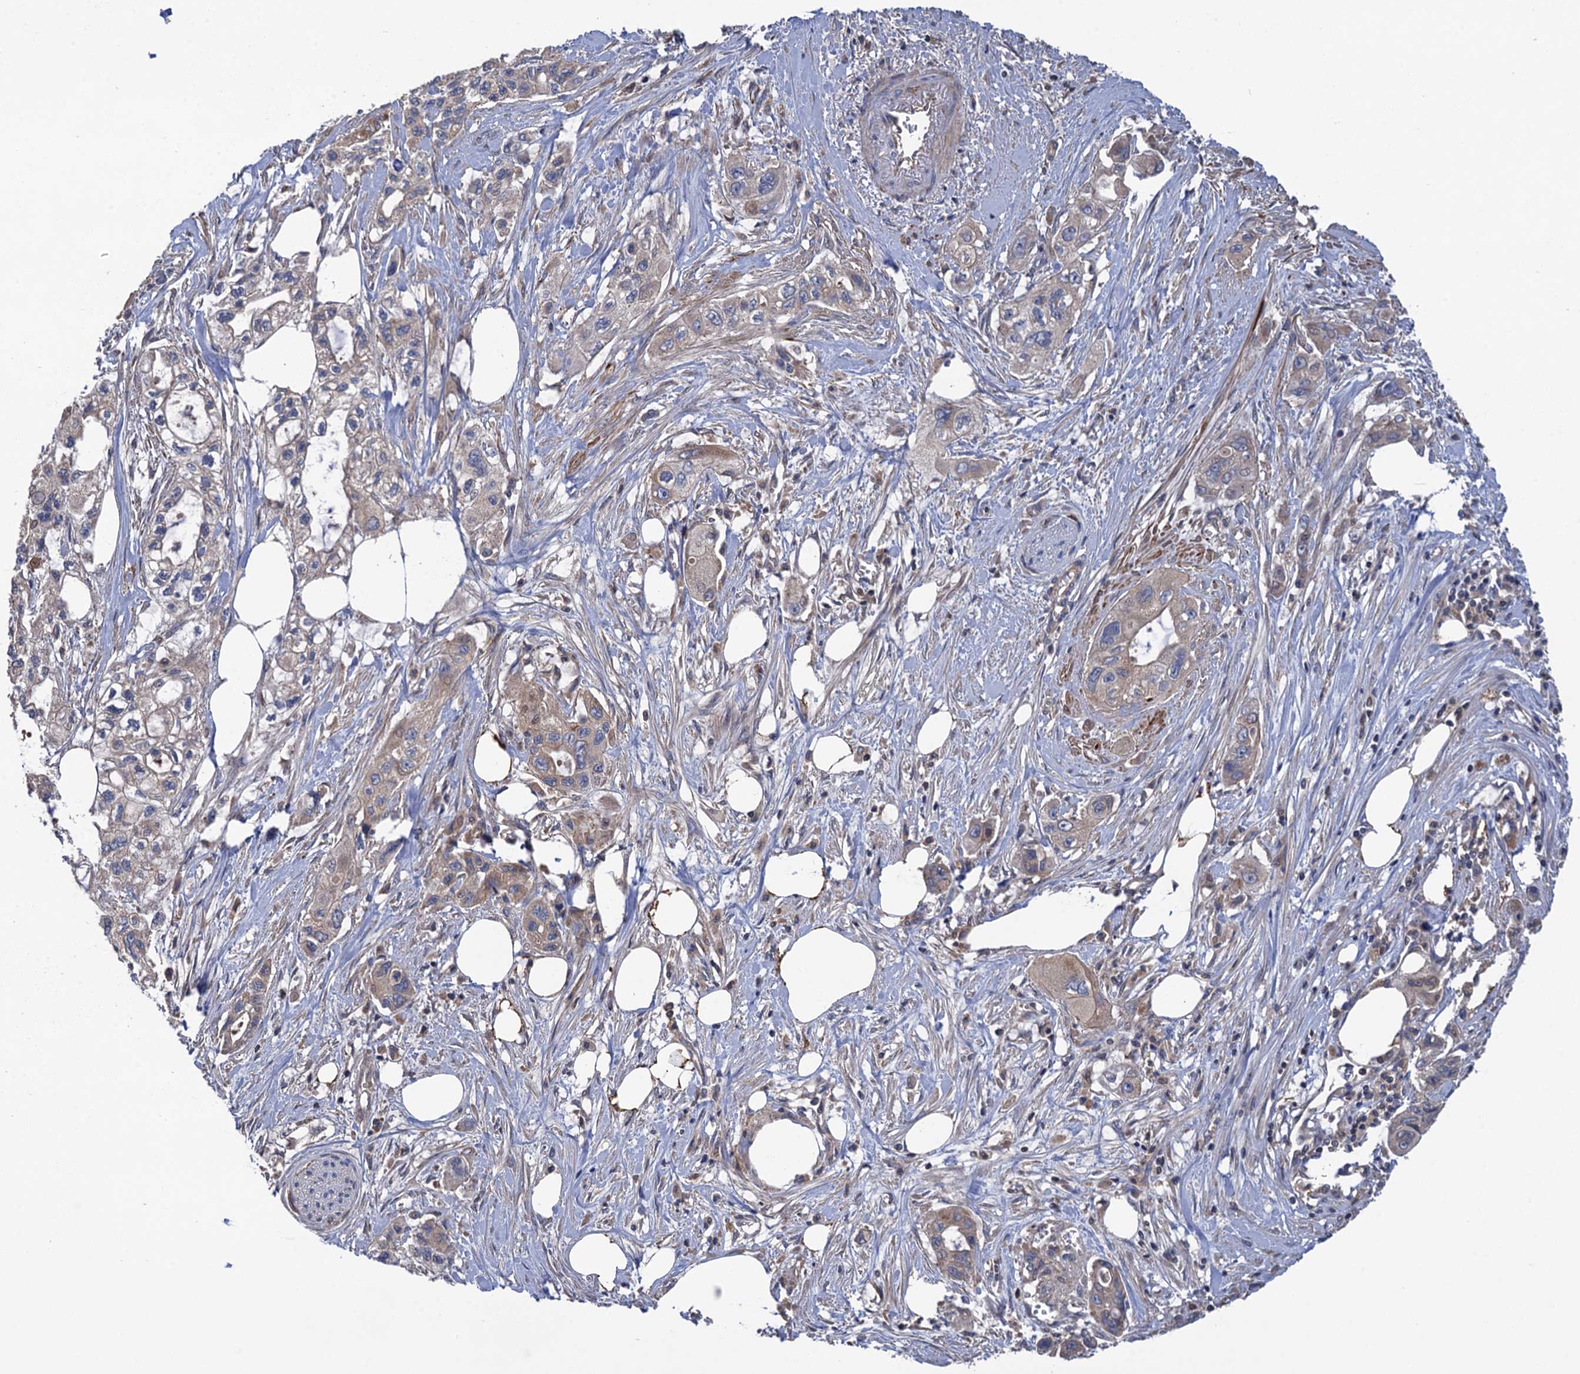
{"staining": {"intensity": "weak", "quantity": ">75%", "location": "cytoplasmic/membranous"}, "tissue": "pancreatic cancer", "cell_type": "Tumor cells", "image_type": "cancer", "snomed": [{"axis": "morphology", "description": "Adenocarcinoma, NOS"}, {"axis": "topography", "description": "Pancreas"}], "caption": "Pancreatic cancer stained with a protein marker shows weak staining in tumor cells.", "gene": "WDR88", "patient": {"sex": "male", "age": 75}}